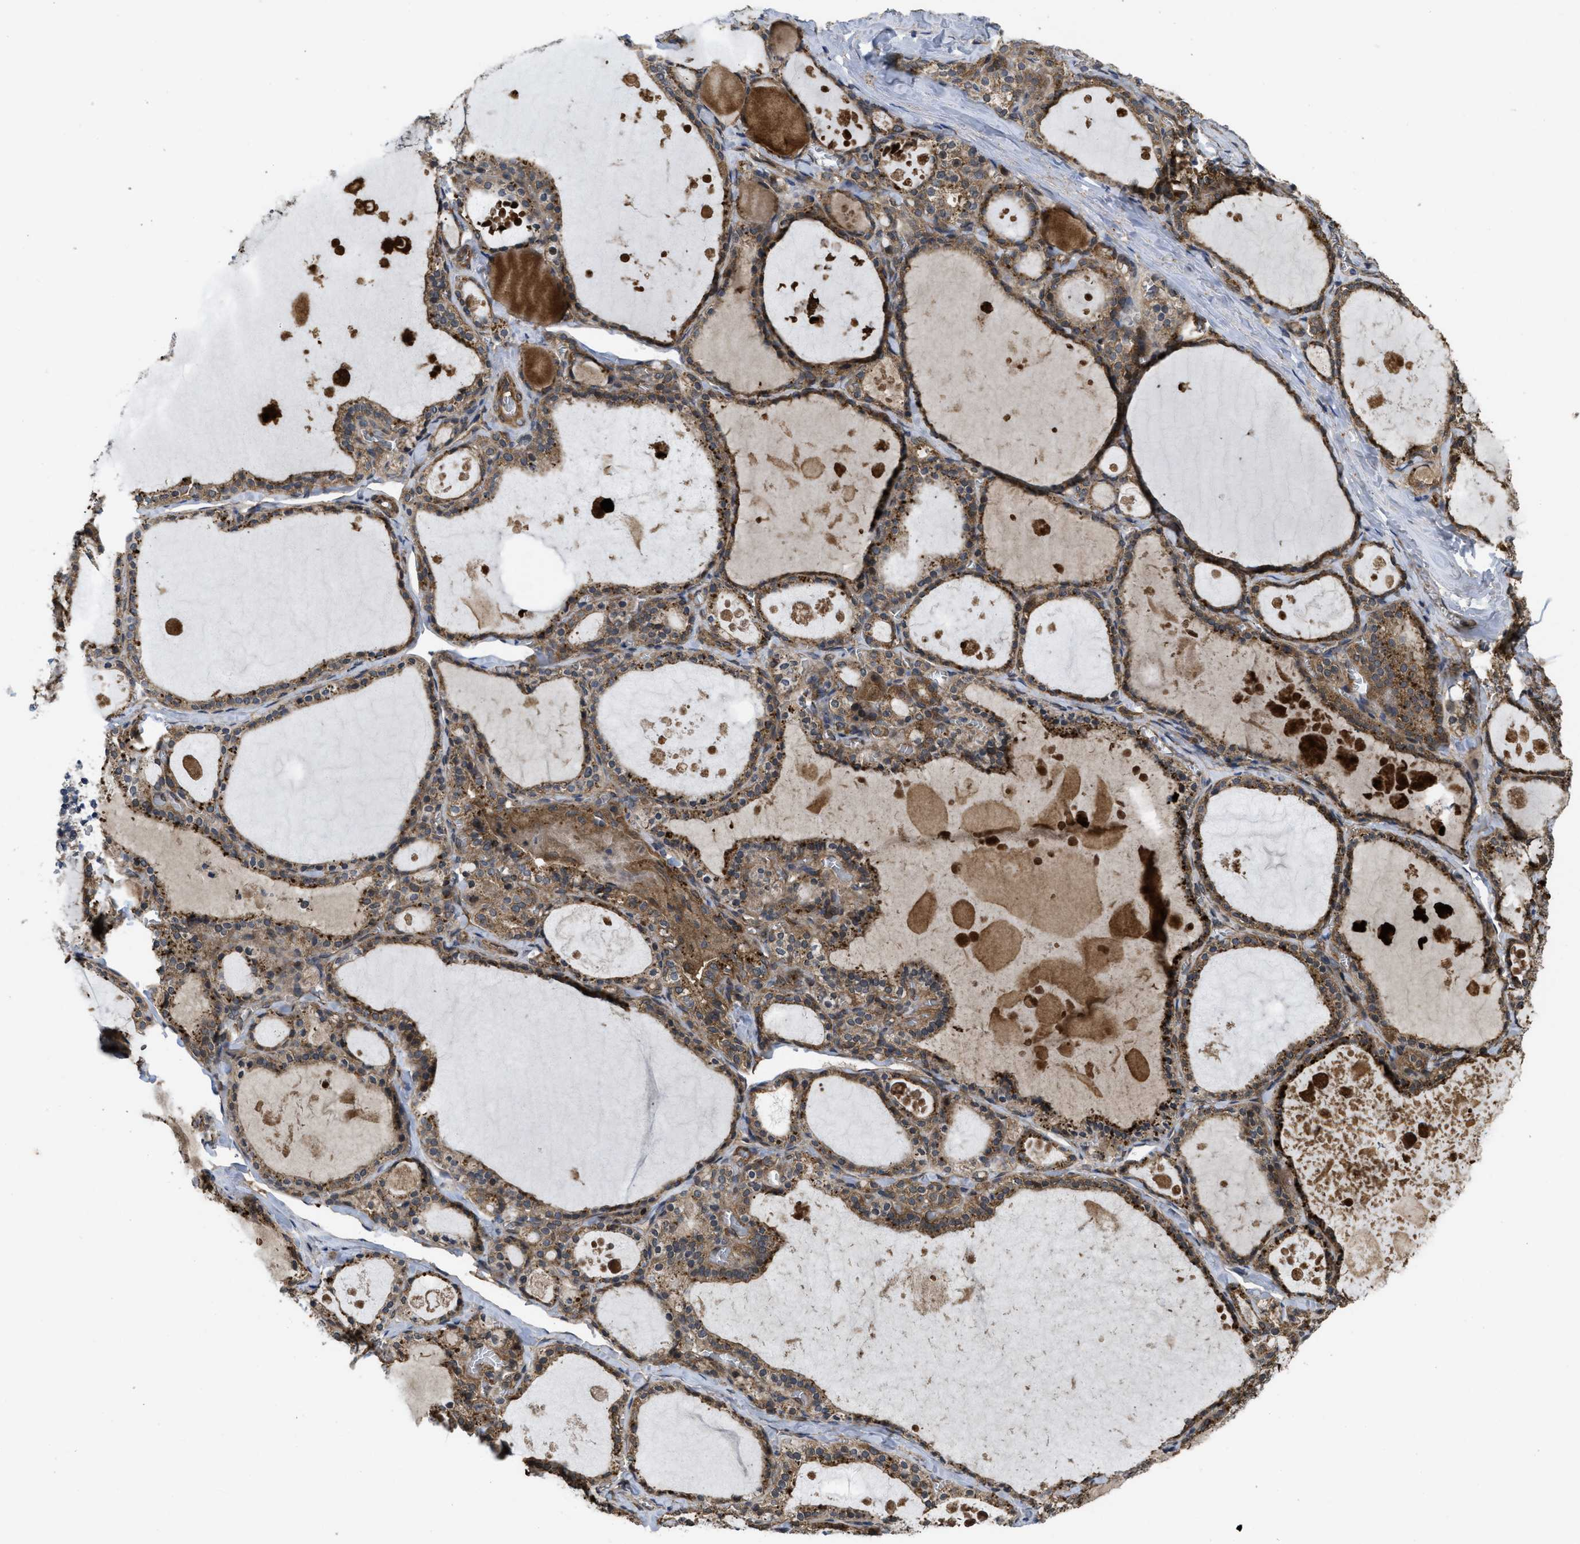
{"staining": {"intensity": "moderate", "quantity": ">75%", "location": "cytoplasmic/membranous"}, "tissue": "thyroid gland", "cell_type": "Glandular cells", "image_type": "normal", "snomed": [{"axis": "morphology", "description": "Normal tissue, NOS"}, {"axis": "topography", "description": "Thyroid gland"}], "caption": "High-power microscopy captured an IHC histopathology image of normal thyroid gland, revealing moderate cytoplasmic/membranous staining in about >75% of glandular cells. (IHC, brightfield microscopy, high magnification).", "gene": "FZD6", "patient": {"sex": "male", "age": 56}}